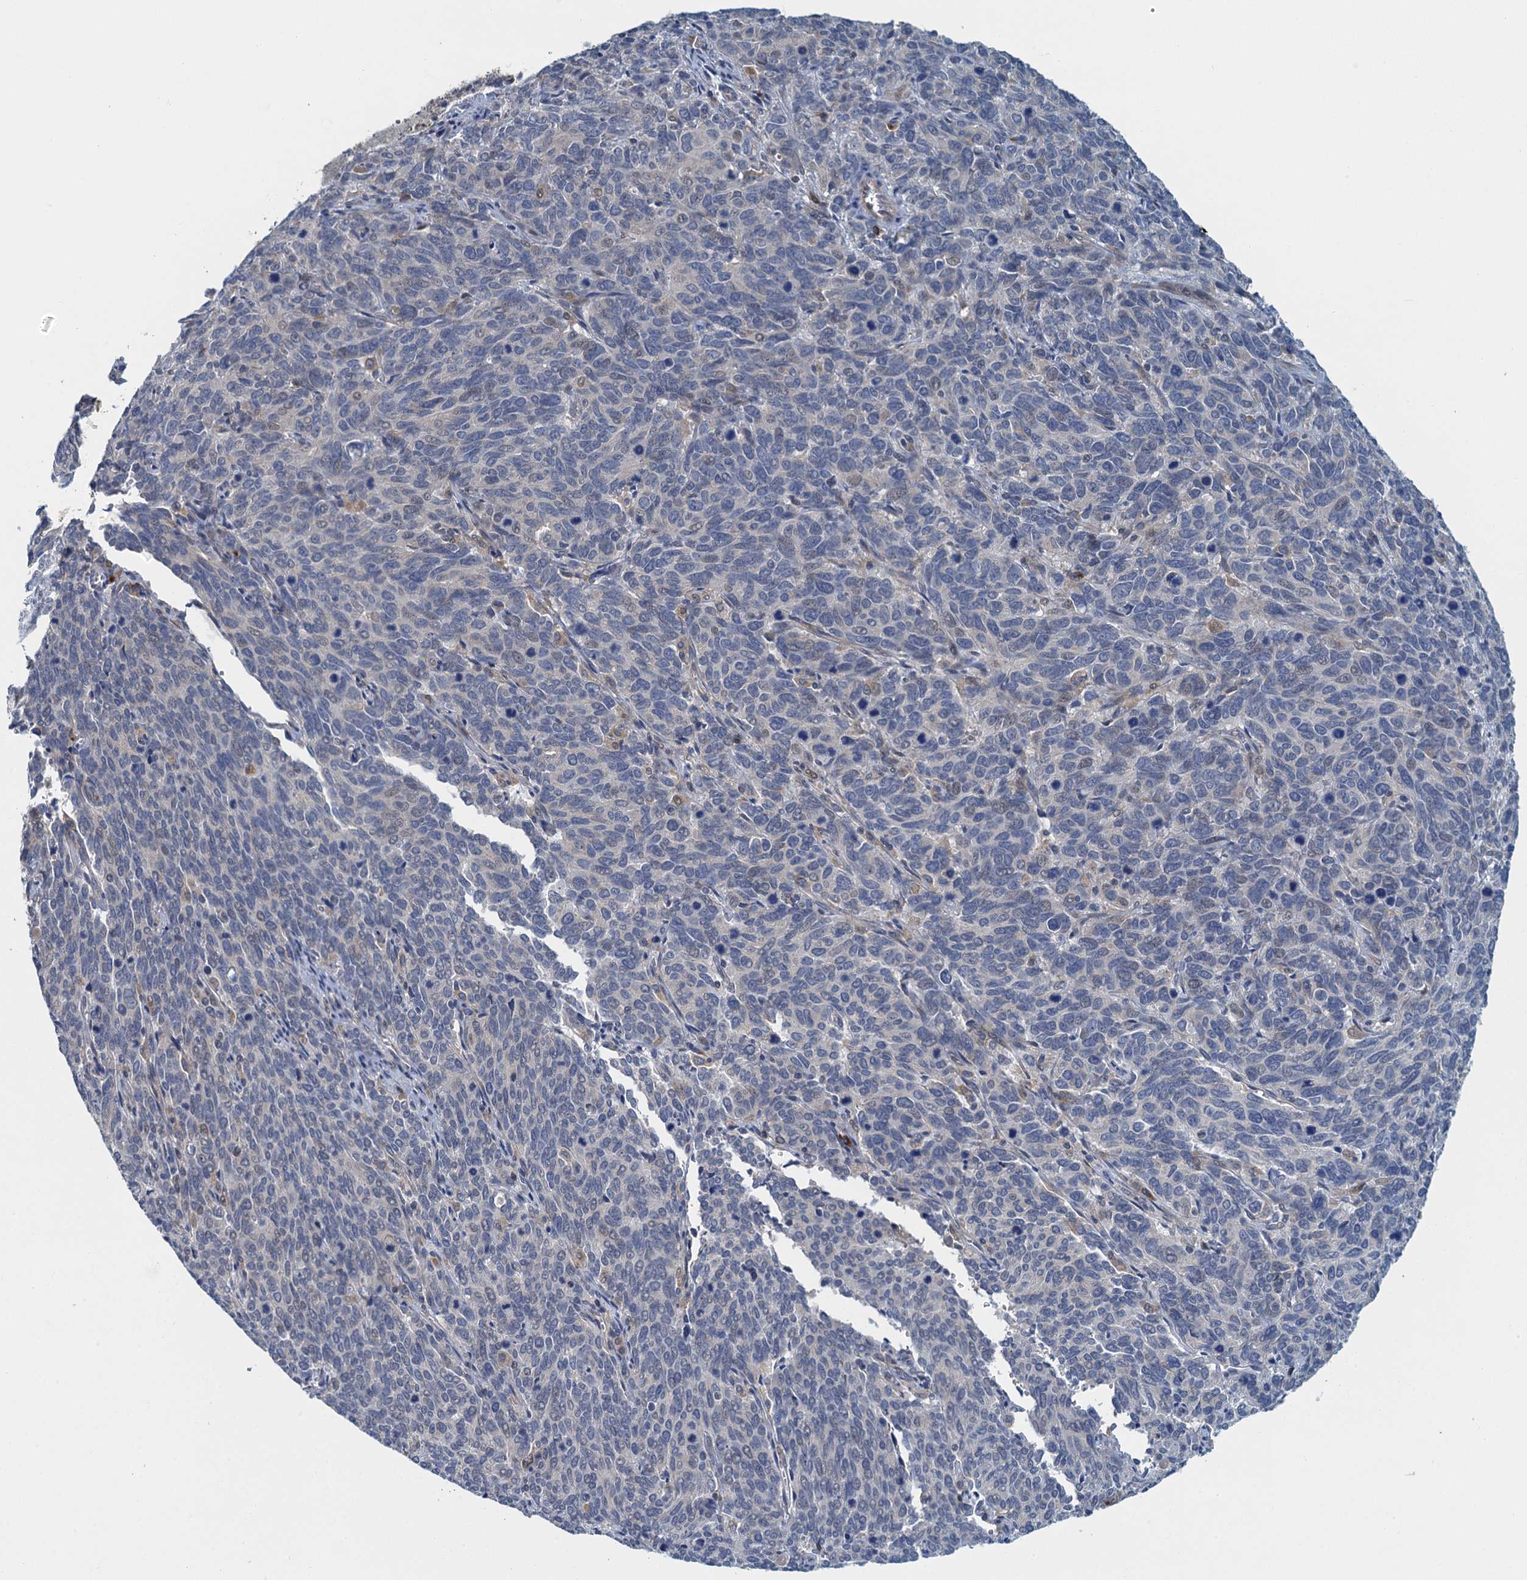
{"staining": {"intensity": "negative", "quantity": "none", "location": "none"}, "tissue": "cervical cancer", "cell_type": "Tumor cells", "image_type": "cancer", "snomed": [{"axis": "morphology", "description": "Squamous cell carcinoma, NOS"}, {"axis": "topography", "description": "Cervix"}], "caption": "The micrograph exhibits no significant staining in tumor cells of cervical squamous cell carcinoma. (Stains: DAB IHC with hematoxylin counter stain, Microscopy: brightfield microscopy at high magnification).", "gene": "ALG2", "patient": {"sex": "female", "age": 60}}